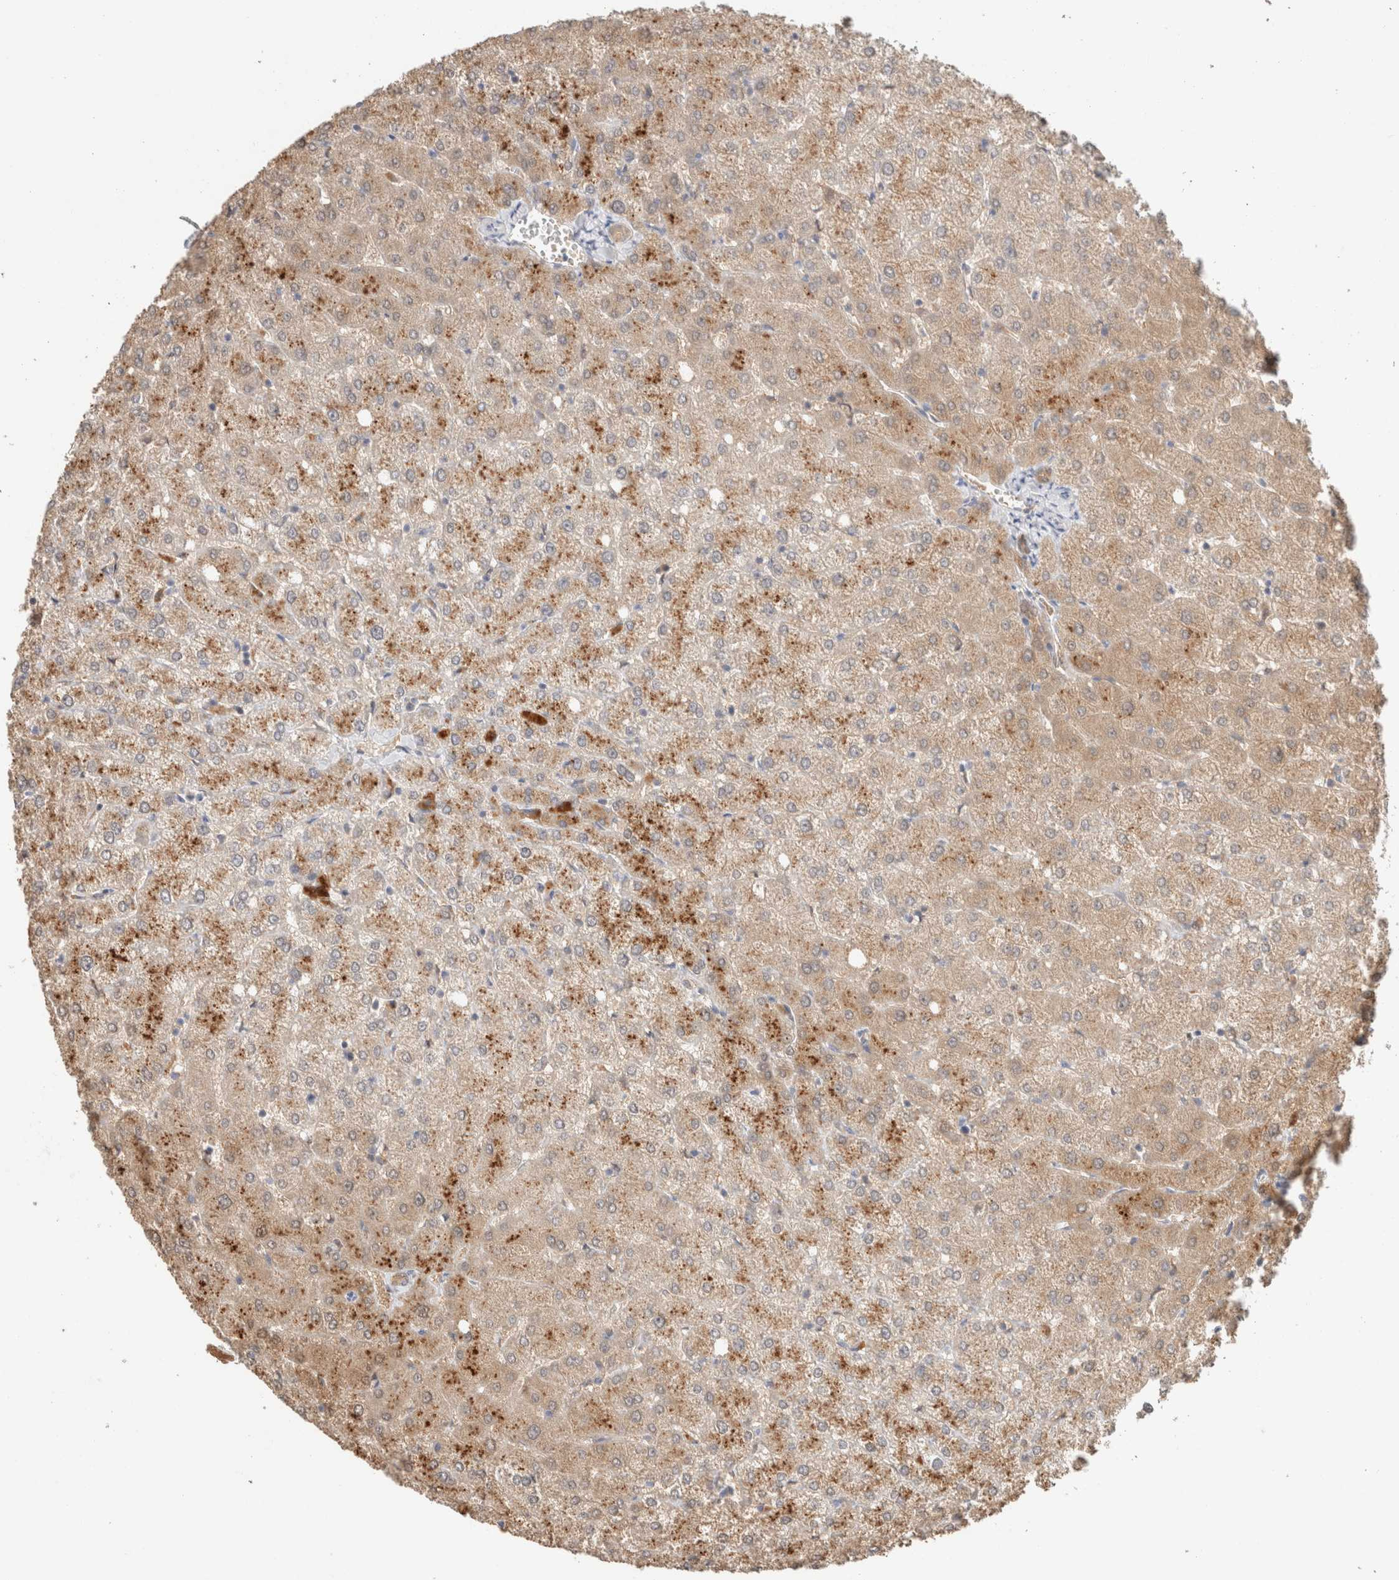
{"staining": {"intensity": "weak", "quantity": ">75%", "location": "cytoplasmic/membranous"}, "tissue": "liver", "cell_type": "Cholangiocytes", "image_type": "normal", "snomed": [{"axis": "morphology", "description": "Normal tissue, NOS"}, {"axis": "topography", "description": "Liver"}], "caption": "This is a micrograph of immunohistochemistry (IHC) staining of unremarkable liver, which shows weak positivity in the cytoplasmic/membranous of cholangiocytes.", "gene": "CA13", "patient": {"sex": "female", "age": 54}}